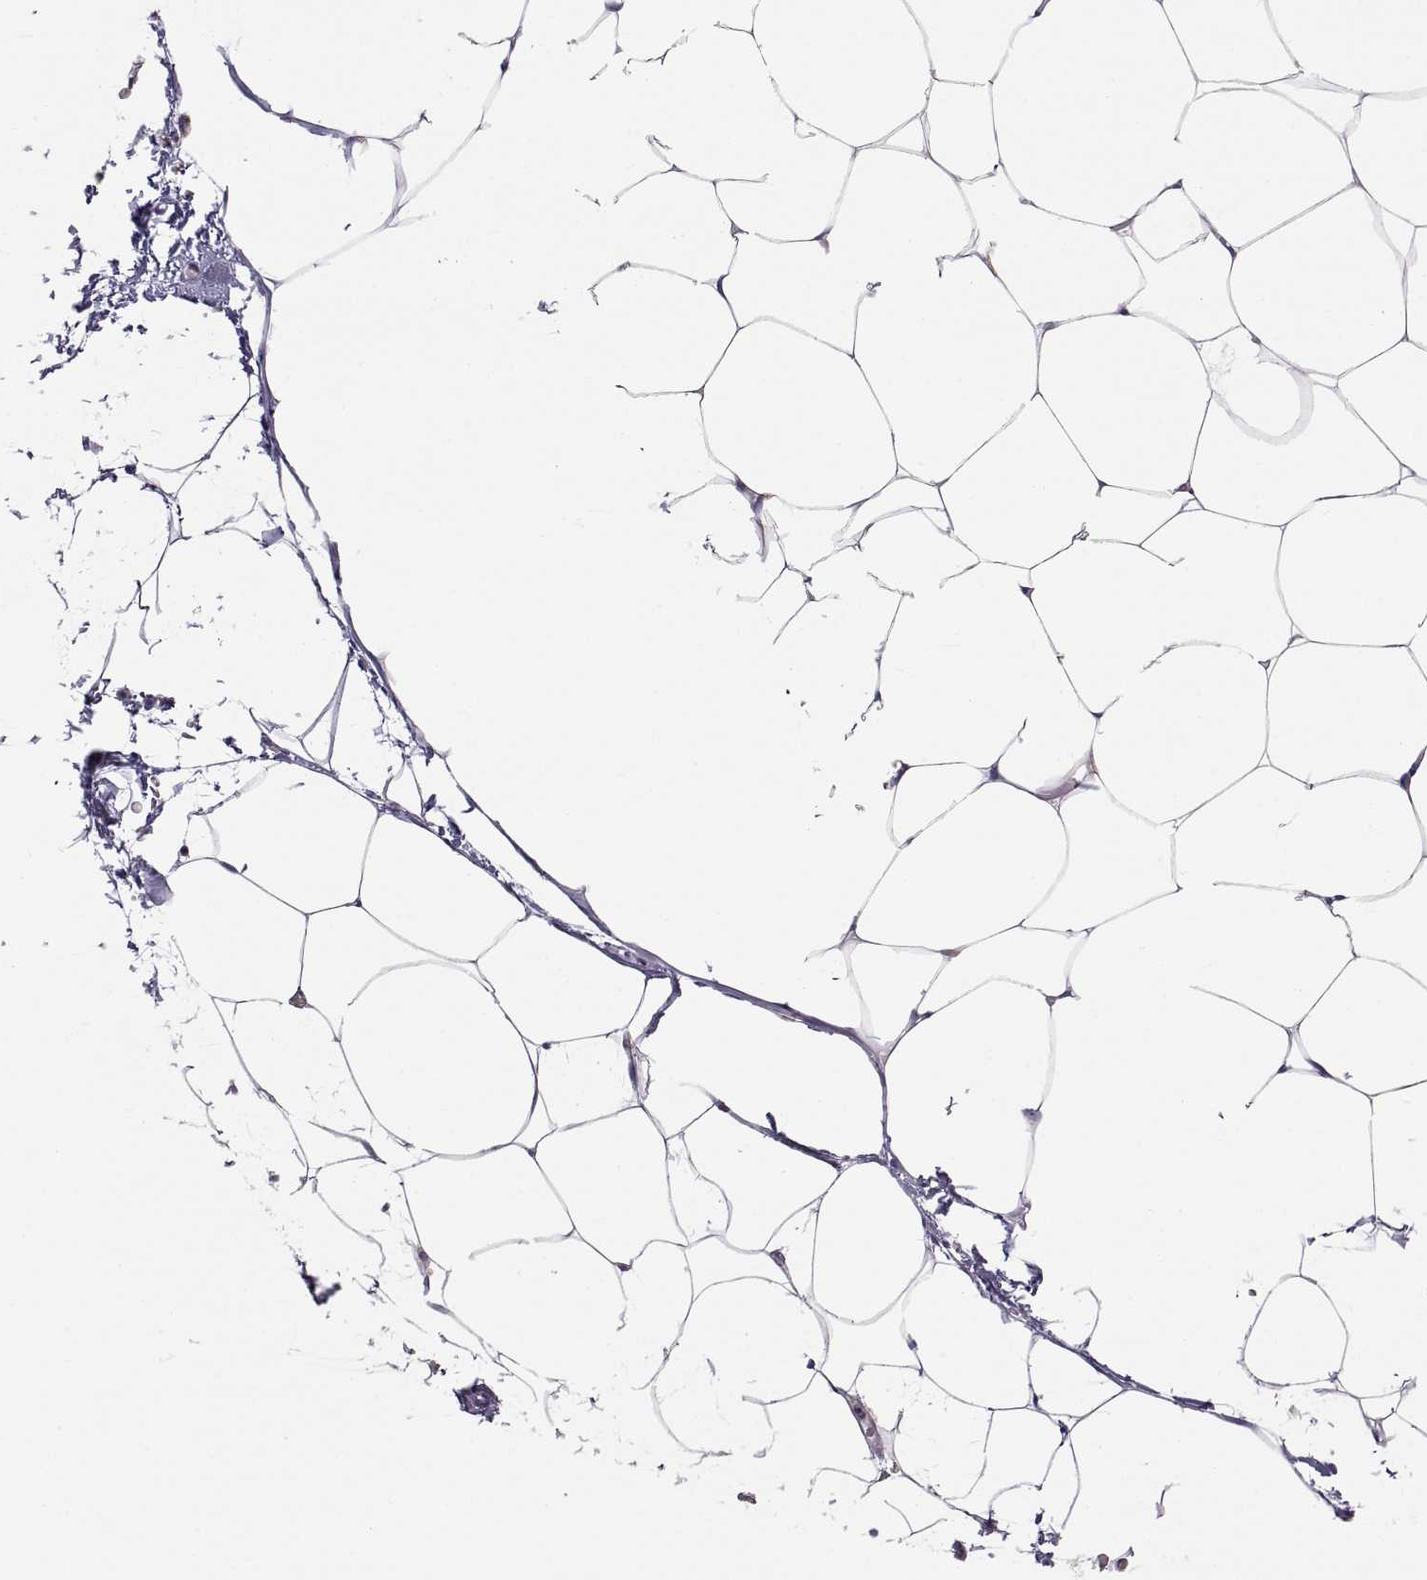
{"staining": {"intensity": "negative", "quantity": "none", "location": "none"}, "tissue": "adipose tissue", "cell_type": "Adipocytes", "image_type": "normal", "snomed": [{"axis": "morphology", "description": "Normal tissue, NOS"}, {"axis": "topography", "description": "Adipose tissue"}], "caption": "Immunohistochemical staining of unremarkable human adipose tissue demonstrates no significant expression in adipocytes.", "gene": "ERO1A", "patient": {"sex": "male", "age": 57}}